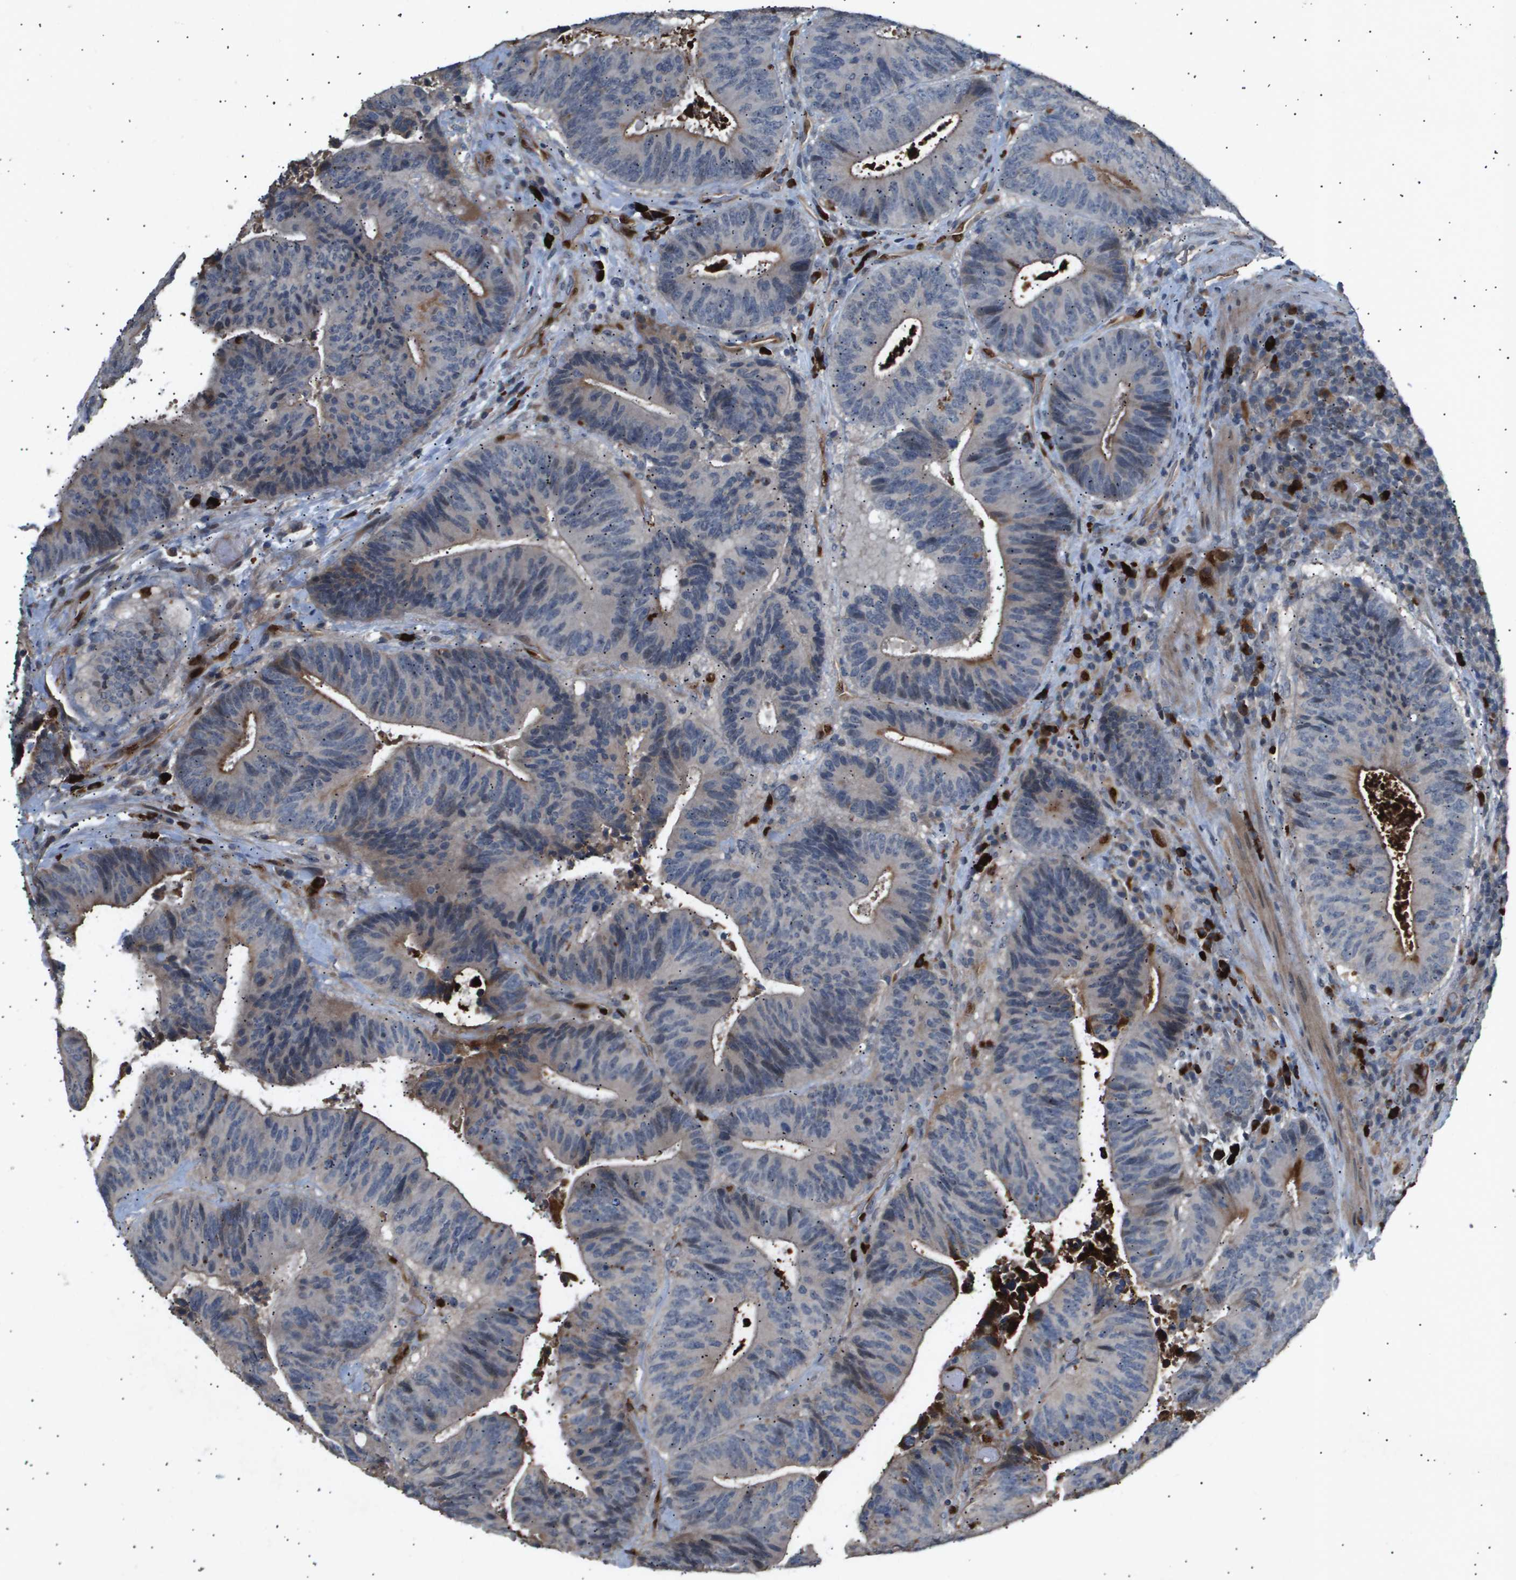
{"staining": {"intensity": "weak", "quantity": "<25%", "location": "cytoplasmic/membranous"}, "tissue": "colorectal cancer", "cell_type": "Tumor cells", "image_type": "cancer", "snomed": [{"axis": "morphology", "description": "Adenocarcinoma, NOS"}, {"axis": "topography", "description": "Rectum"}], "caption": "DAB (3,3'-diaminobenzidine) immunohistochemical staining of human colorectal adenocarcinoma reveals no significant expression in tumor cells.", "gene": "ERG", "patient": {"sex": "male", "age": 72}}